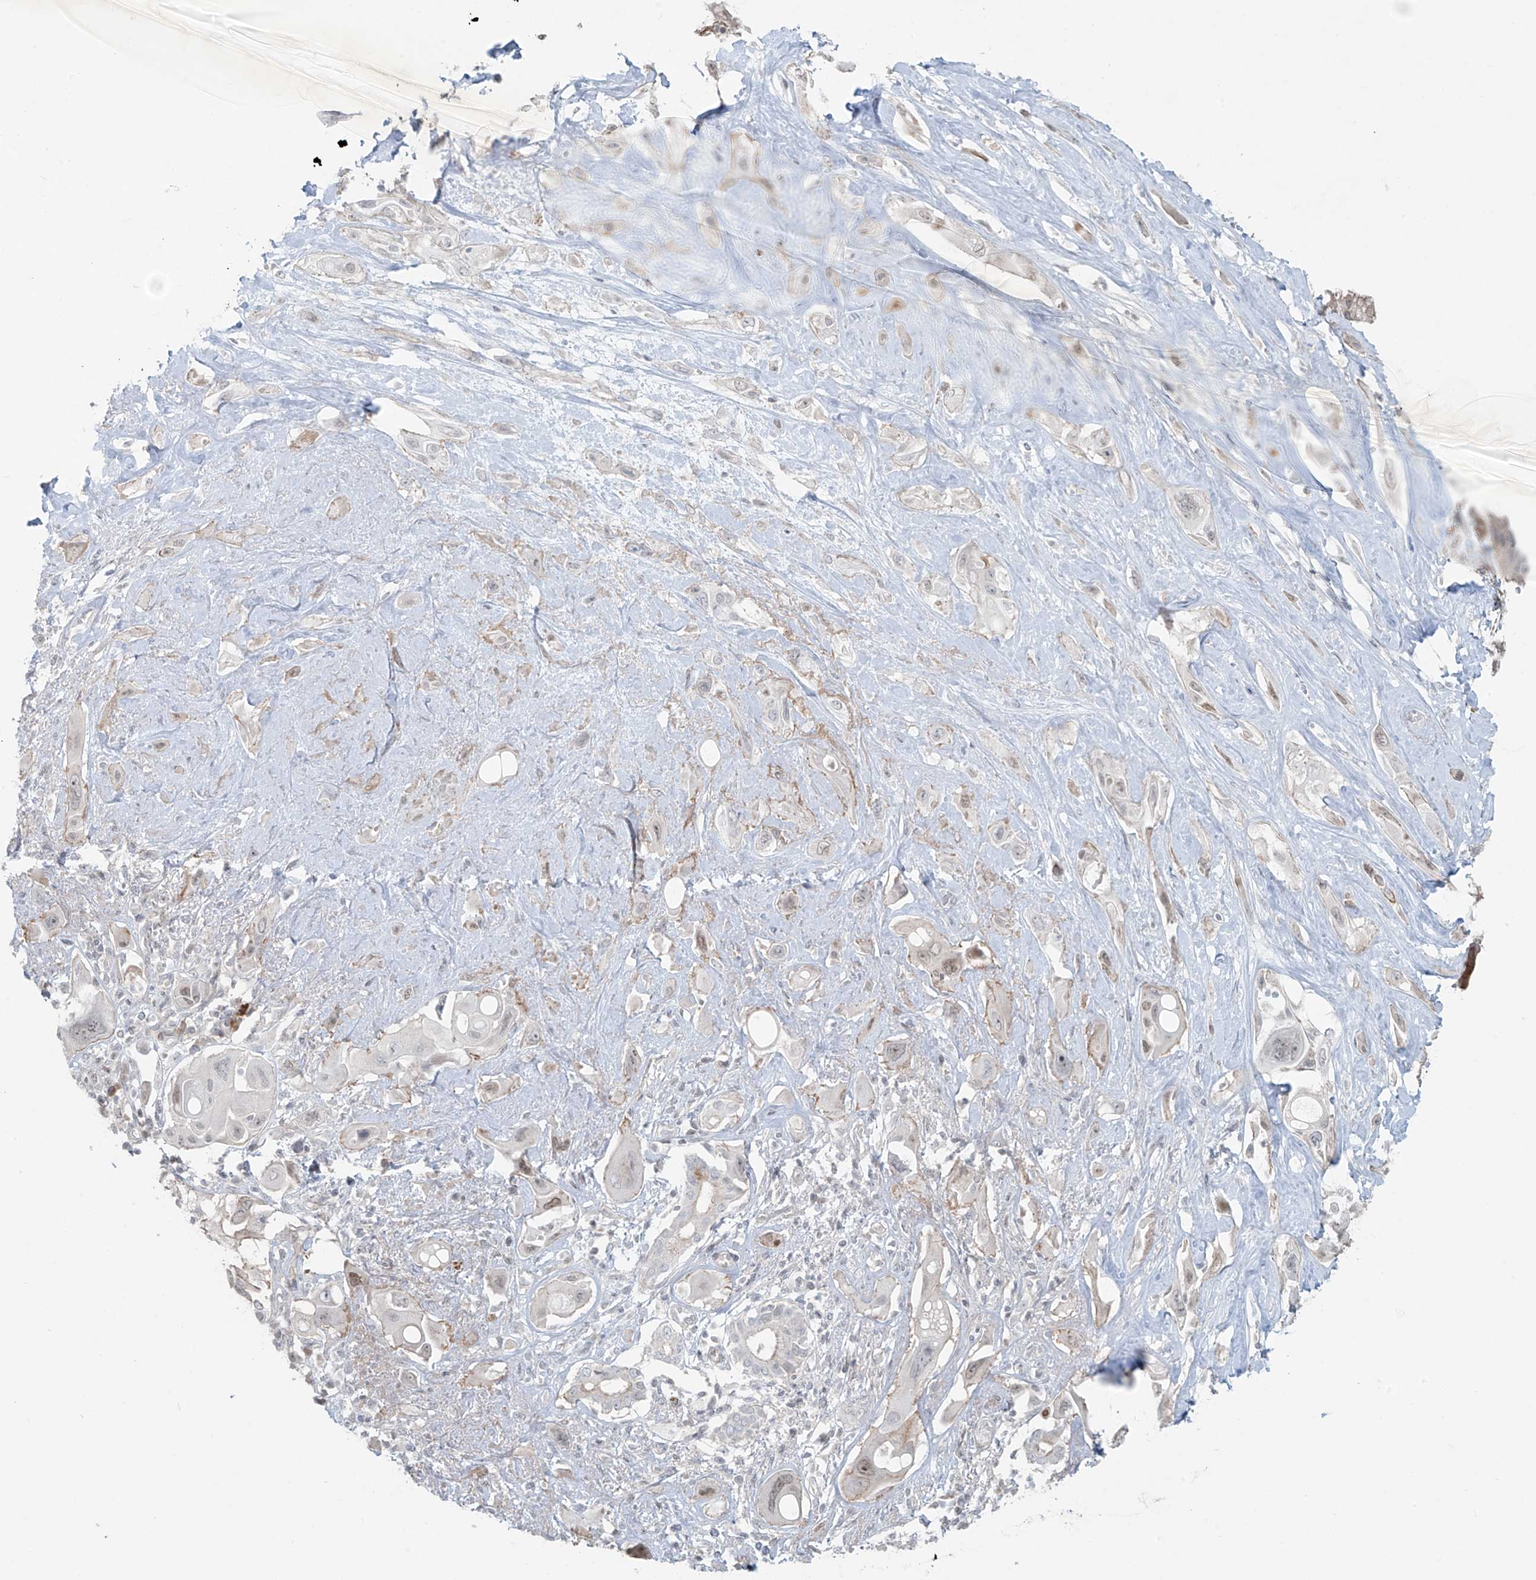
{"staining": {"intensity": "negative", "quantity": "none", "location": "none"}, "tissue": "pancreatic cancer", "cell_type": "Tumor cells", "image_type": "cancer", "snomed": [{"axis": "morphology", "description": "Adenocarcinoma, NOS"}, {"axis": "topography", "description": "Pancreas"}], "caption": "High power microscopy photomicrograph of an IHC image of pancreatic cancer (adenocarcinoma), revealing no significant staining in tumor cells.", "gene": "RASGEF1A", "patient": {"sex": "male", "age": 68}}